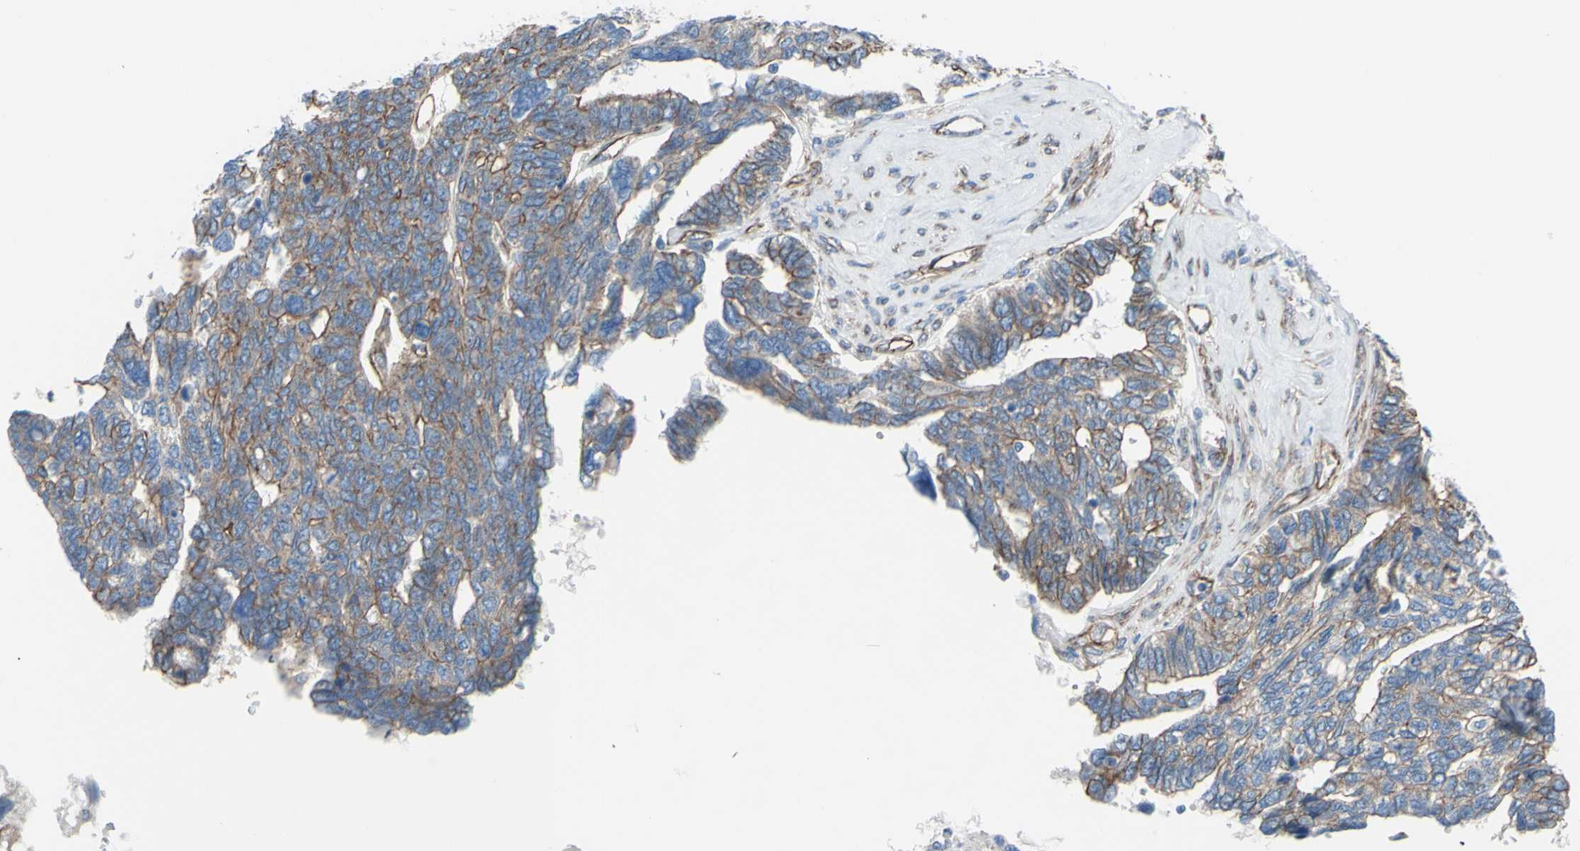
{"staining": {"intensity": "moderate", "quantity": ">75%", "location": "cytoplasmic/membranous"}, "tissue": "ovarian cancer", "cell_type": "Tumor cells", "image_type": "cancer", "snomed": [{"axis": "morphology", "description": "Cystadenocarcinoma, serous, NOS"}, {"axis": "topography", "description": "Ovary"}], "caption": "Tumor cells show medium levels of moderate cytoplasmic/membranous staining in approximately >75% of cells in ovarian cancer (serous cystadenocarcinoma).", "gene": "TPBG", "patient": {"sex": "female", "age": 79}}